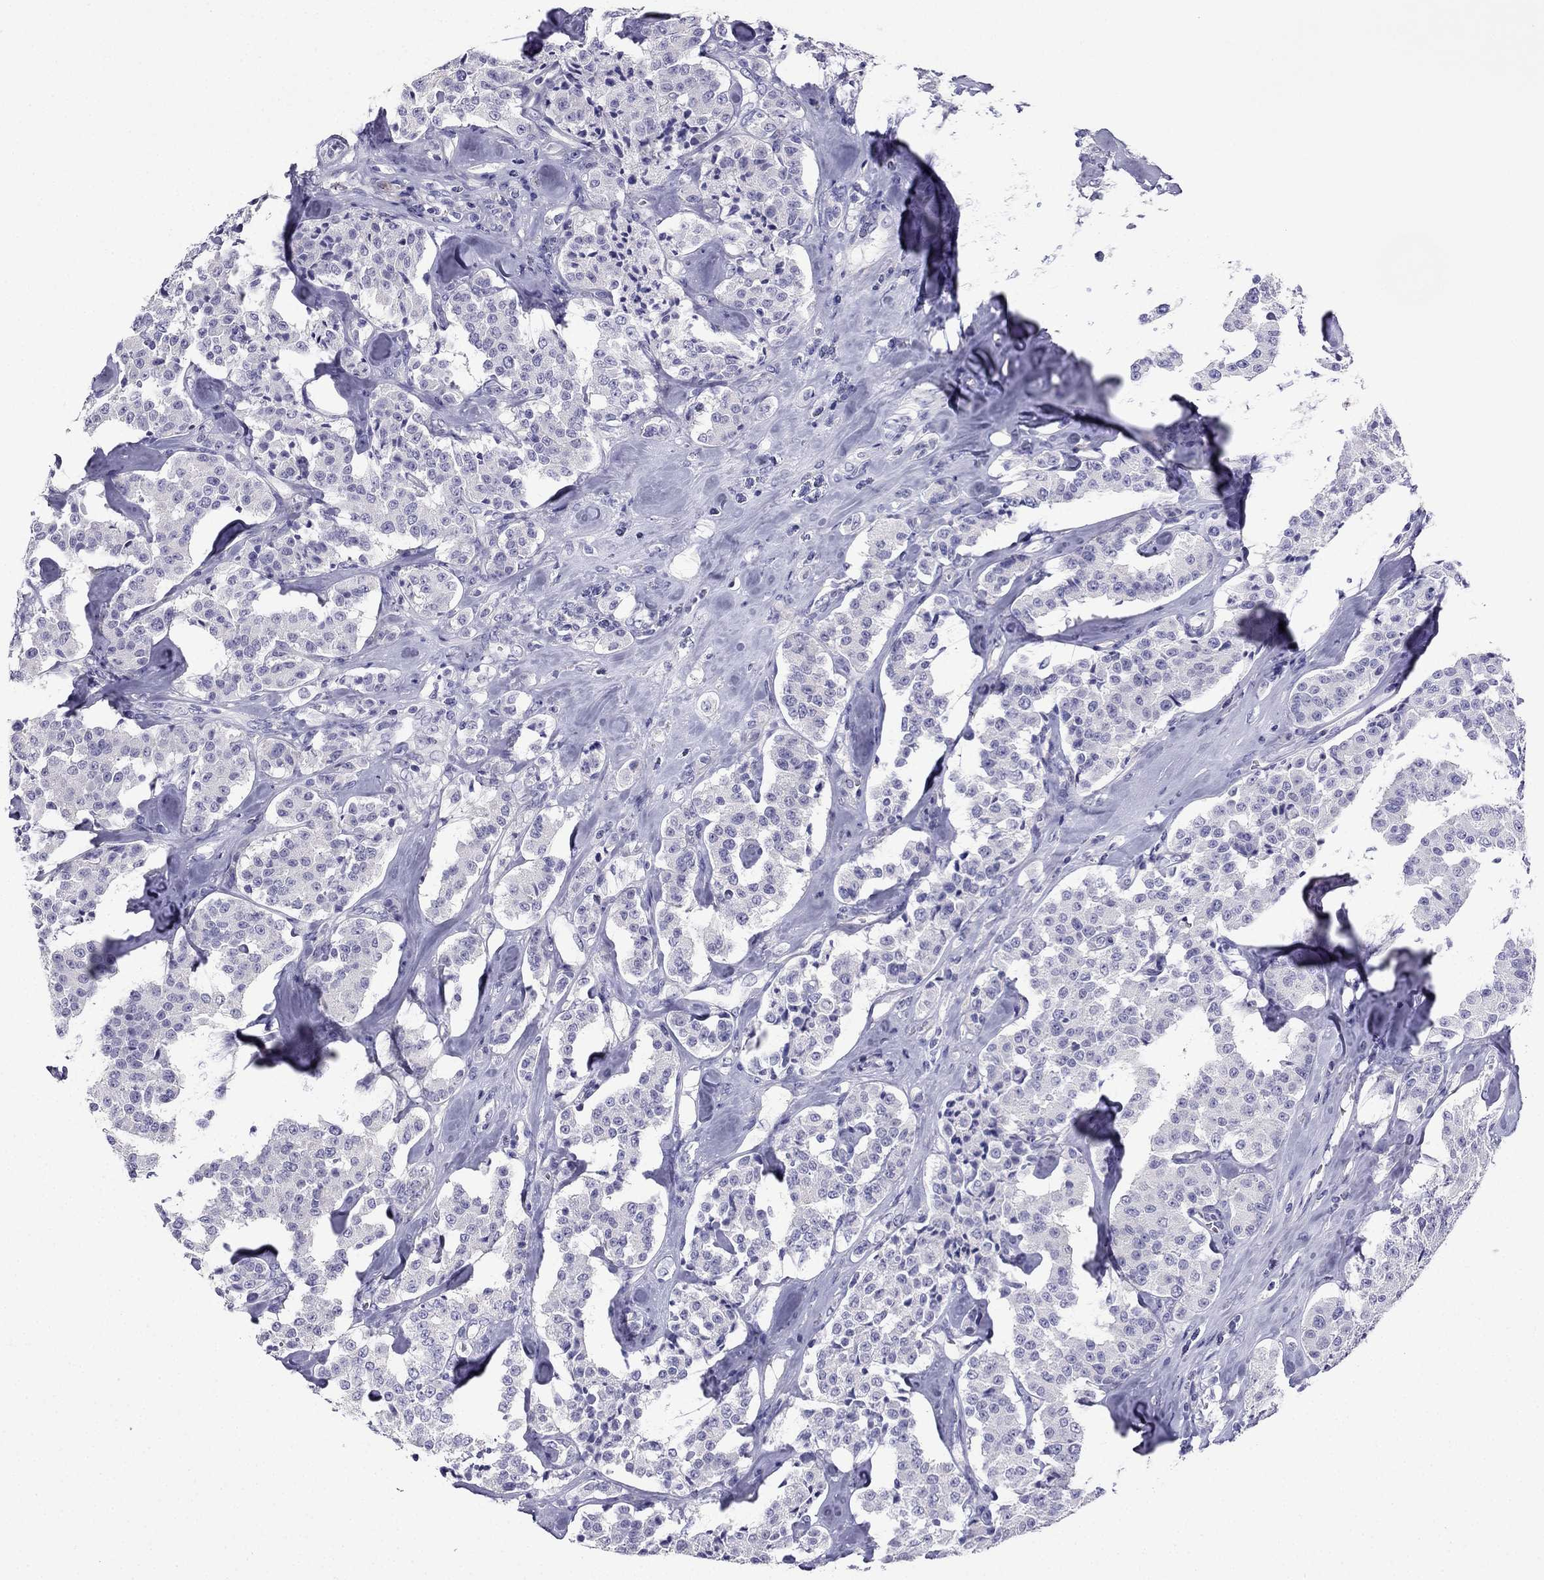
{"staining": {"intensity": "negative", "quantity": "none", "location": "none"}, "tissue": "carcinoid", "cell_type": "Tumor cells", "image_type": "cancer", "snomed": [{"axis": "morphology", "description": "Carcinoid, malignant, NOS"}, {"axis": "topography", "description": "Pancreas"}], "caption": "Protein analysis of carcinoid (malignant) reveals no significant expression in tumor cells.", "gene": "KCNJ10", "patient": {"sex": "male", "age": 41}}